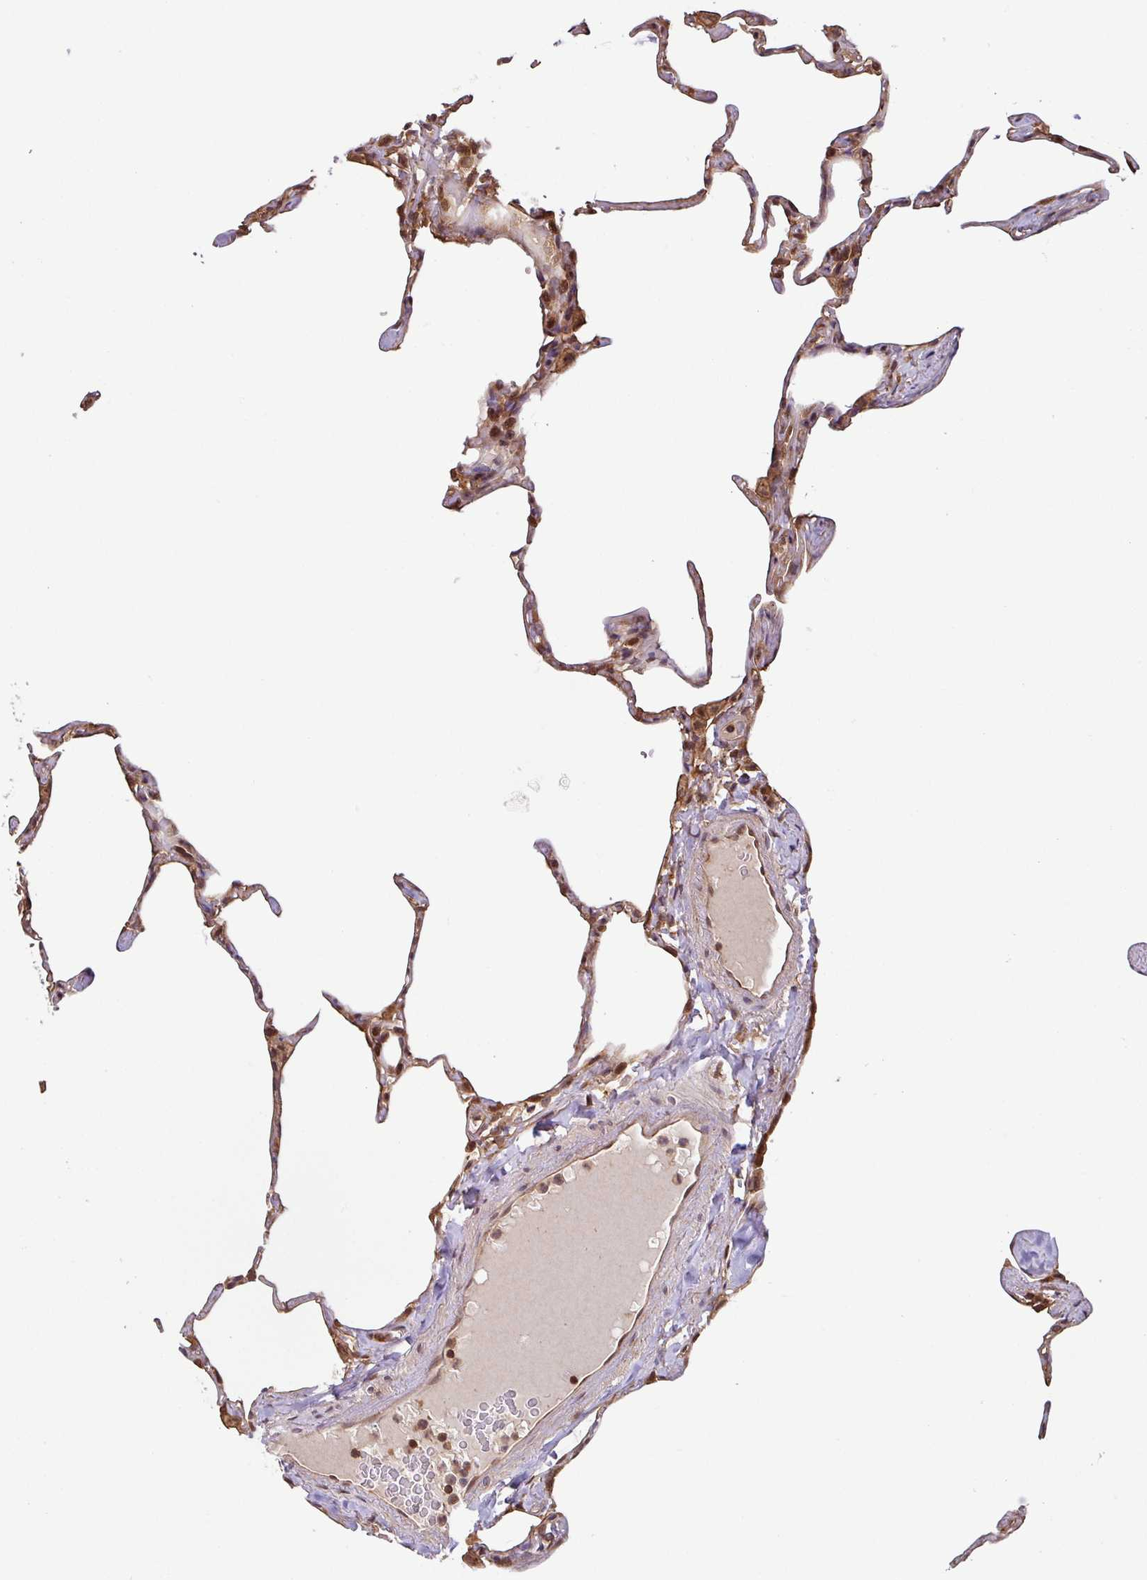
{"staining": {"intensity": "moderate", "quantity": "25%-75%", "location": "cytoplasmic/membranous,nuclear"}, "tissue": "lung", "cell_type": "Alveolar cells", "image_type": "normal", "snomed": [{"axis": "morphology", "description": "Normal tissue, NOS"}, {"axis": "topography", "description": "Lung"}], "caption": "This histopathology image reveals immunohistochemistry staining of unremarkable human lung, with medium moderate cytoplasmic/membranous,nuclear positivity in approximately 25%-75% of alveolar cells.", "gene": "SHB", "patient": {"sex": "male", "age": 65}}